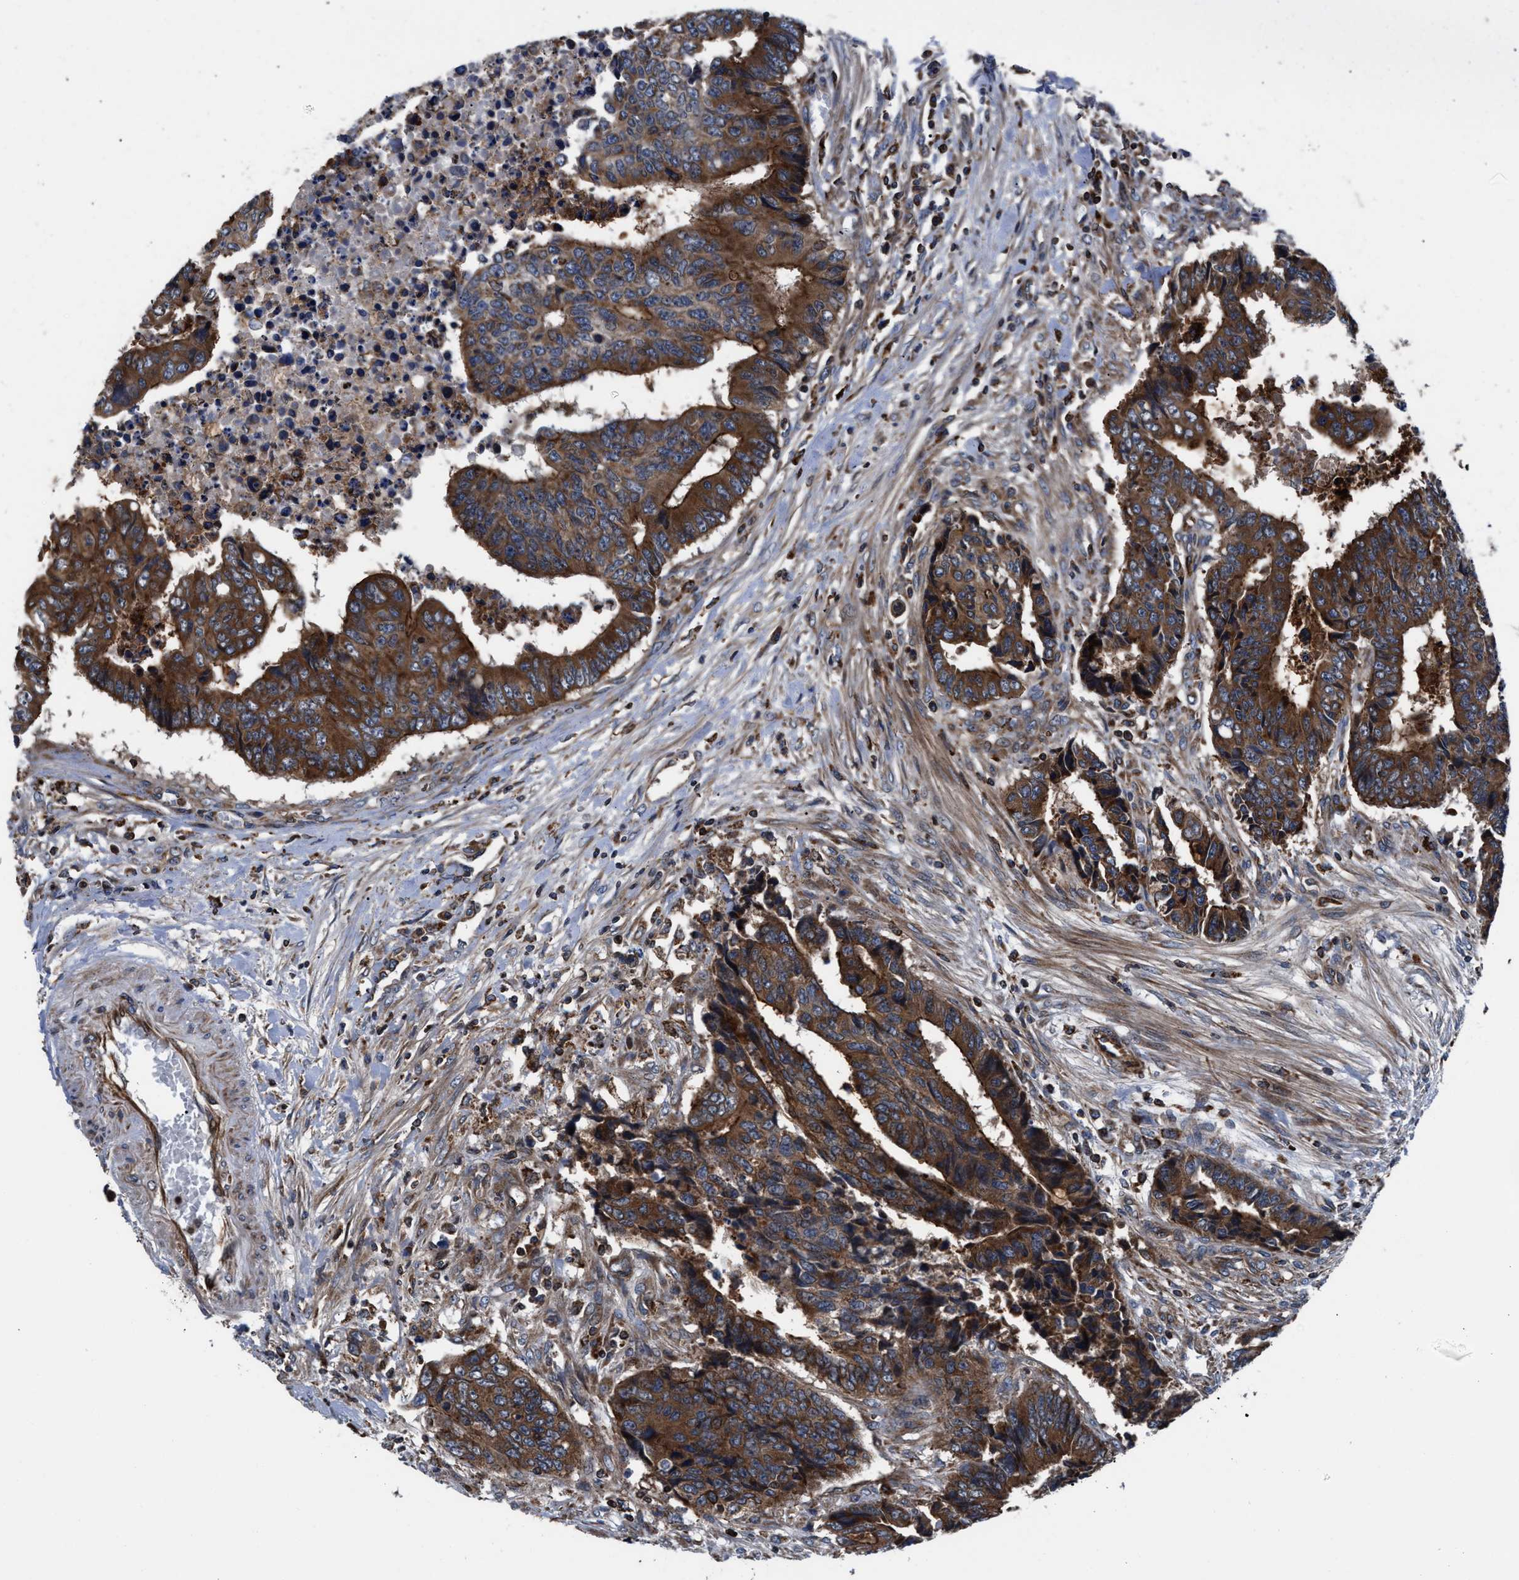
{"staining": {"intensity": "strong", "quantity": ">75%", "location": "cytoplasmic/membranous"}, "tissue": "colorectal cancer", "cell_type": "Tumor cells", "image_type": "cancer", "snomed": [{"axis": "morphology", "description": "Adenocarcinoma, NOS"}, {"axis": "topography", "description": "Rectum"}], "caption": "Colorectal cancer (adenocarcinoma) stained for a protein (brown) demonstrates strong cytoplasmic/membranous positive staining in approximately >75% of tumor cells.", "gene": "PRR15L", "patient": {"sex": "male", "age": 84}}